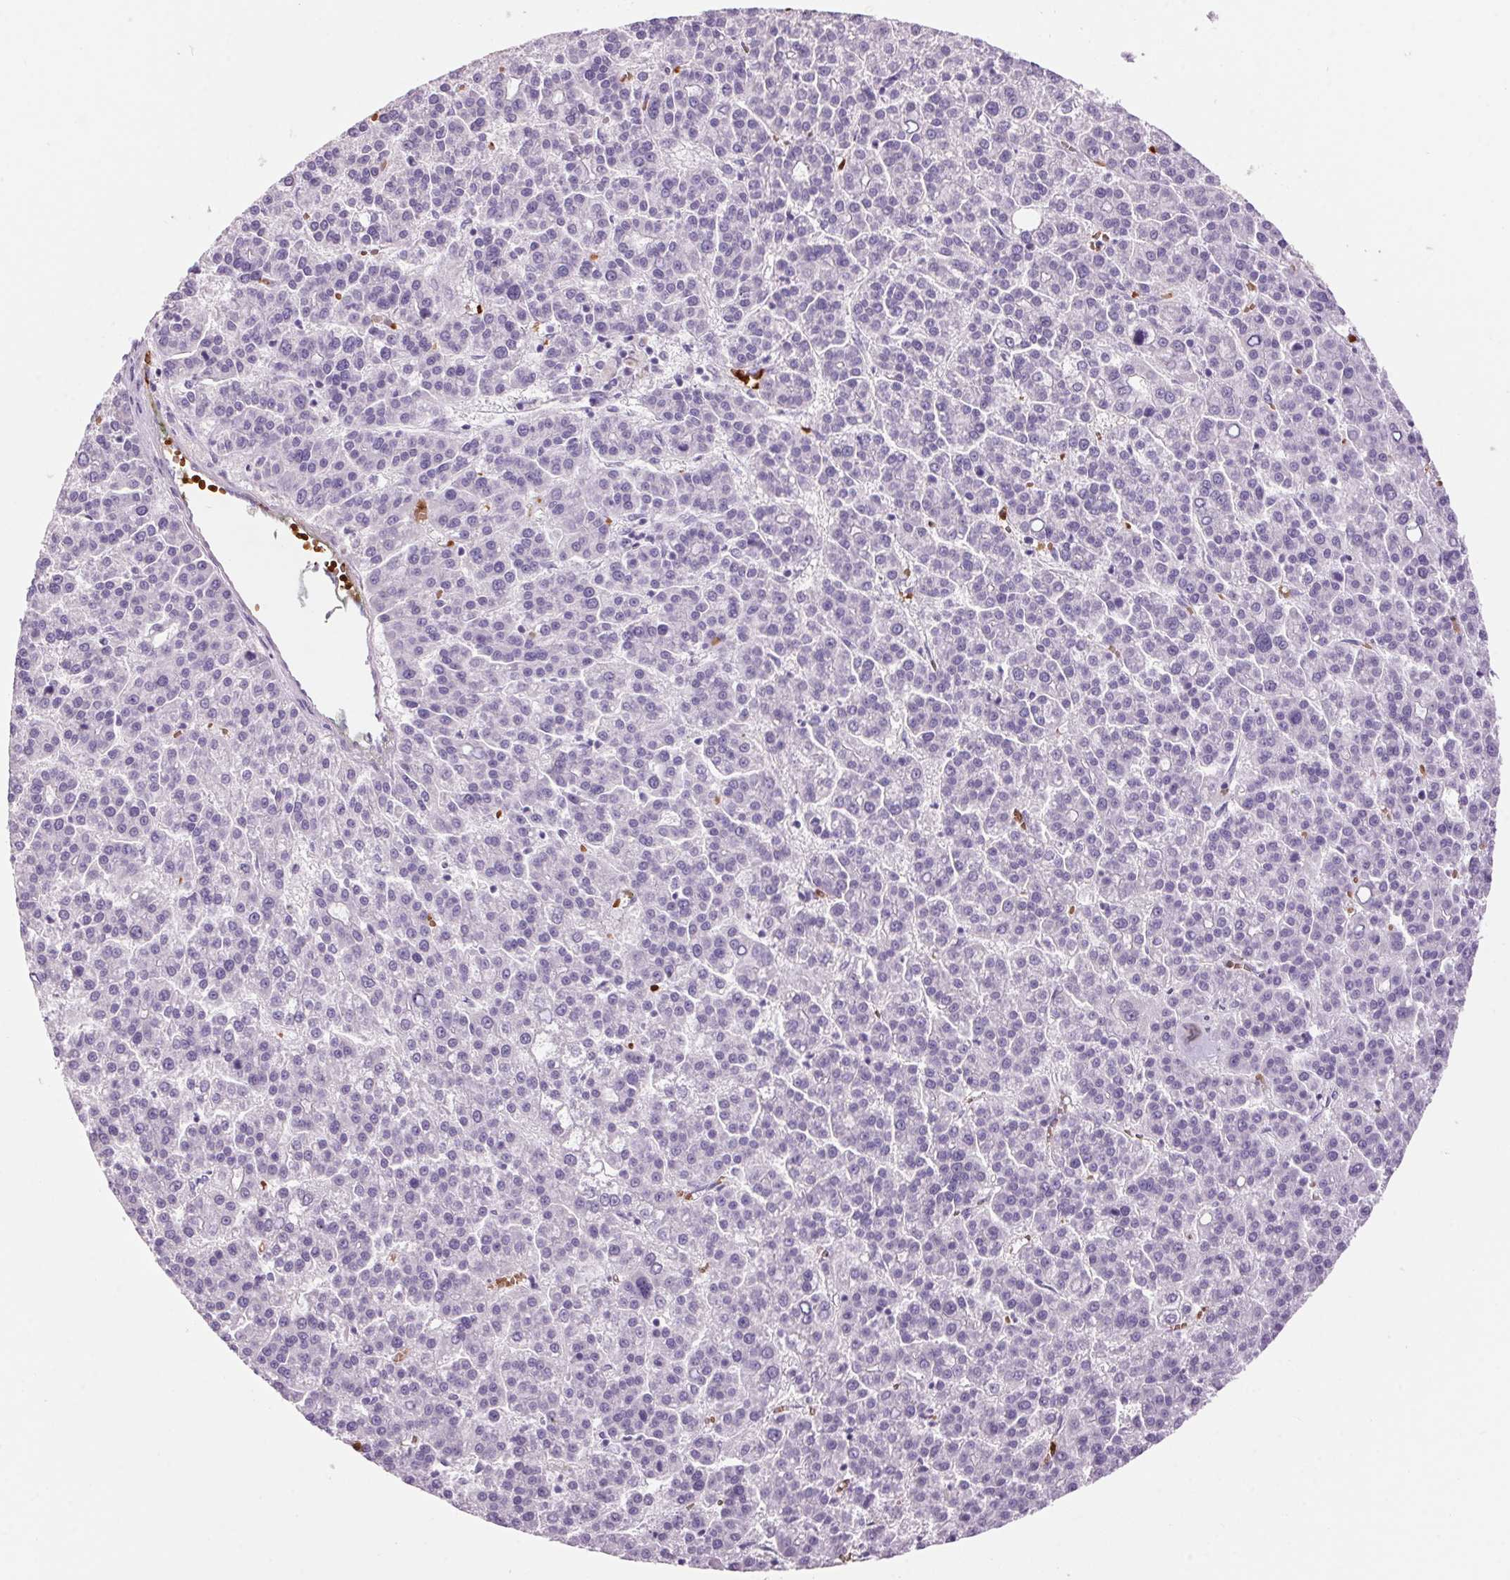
{"staining": {"intensity": "negative", "quantity": "none", "location": "none"}, "tissue": "liver cancer", "cell_type": "Tumor cells", "image_type": "cancer", "snomed": [{"axis": "morphology", "description": "Carcinoma, Hepatocellular, NOS"}, {"axis": "topography", "description": "Liver"}], "caption": "IHC histopathology image of hepatocellular carcinoma (liver) stained for a protein (brown), which displays no staining in tumor cells.", "gene": "HBQ1", "patient": {"sex": "female", "age": 58}}